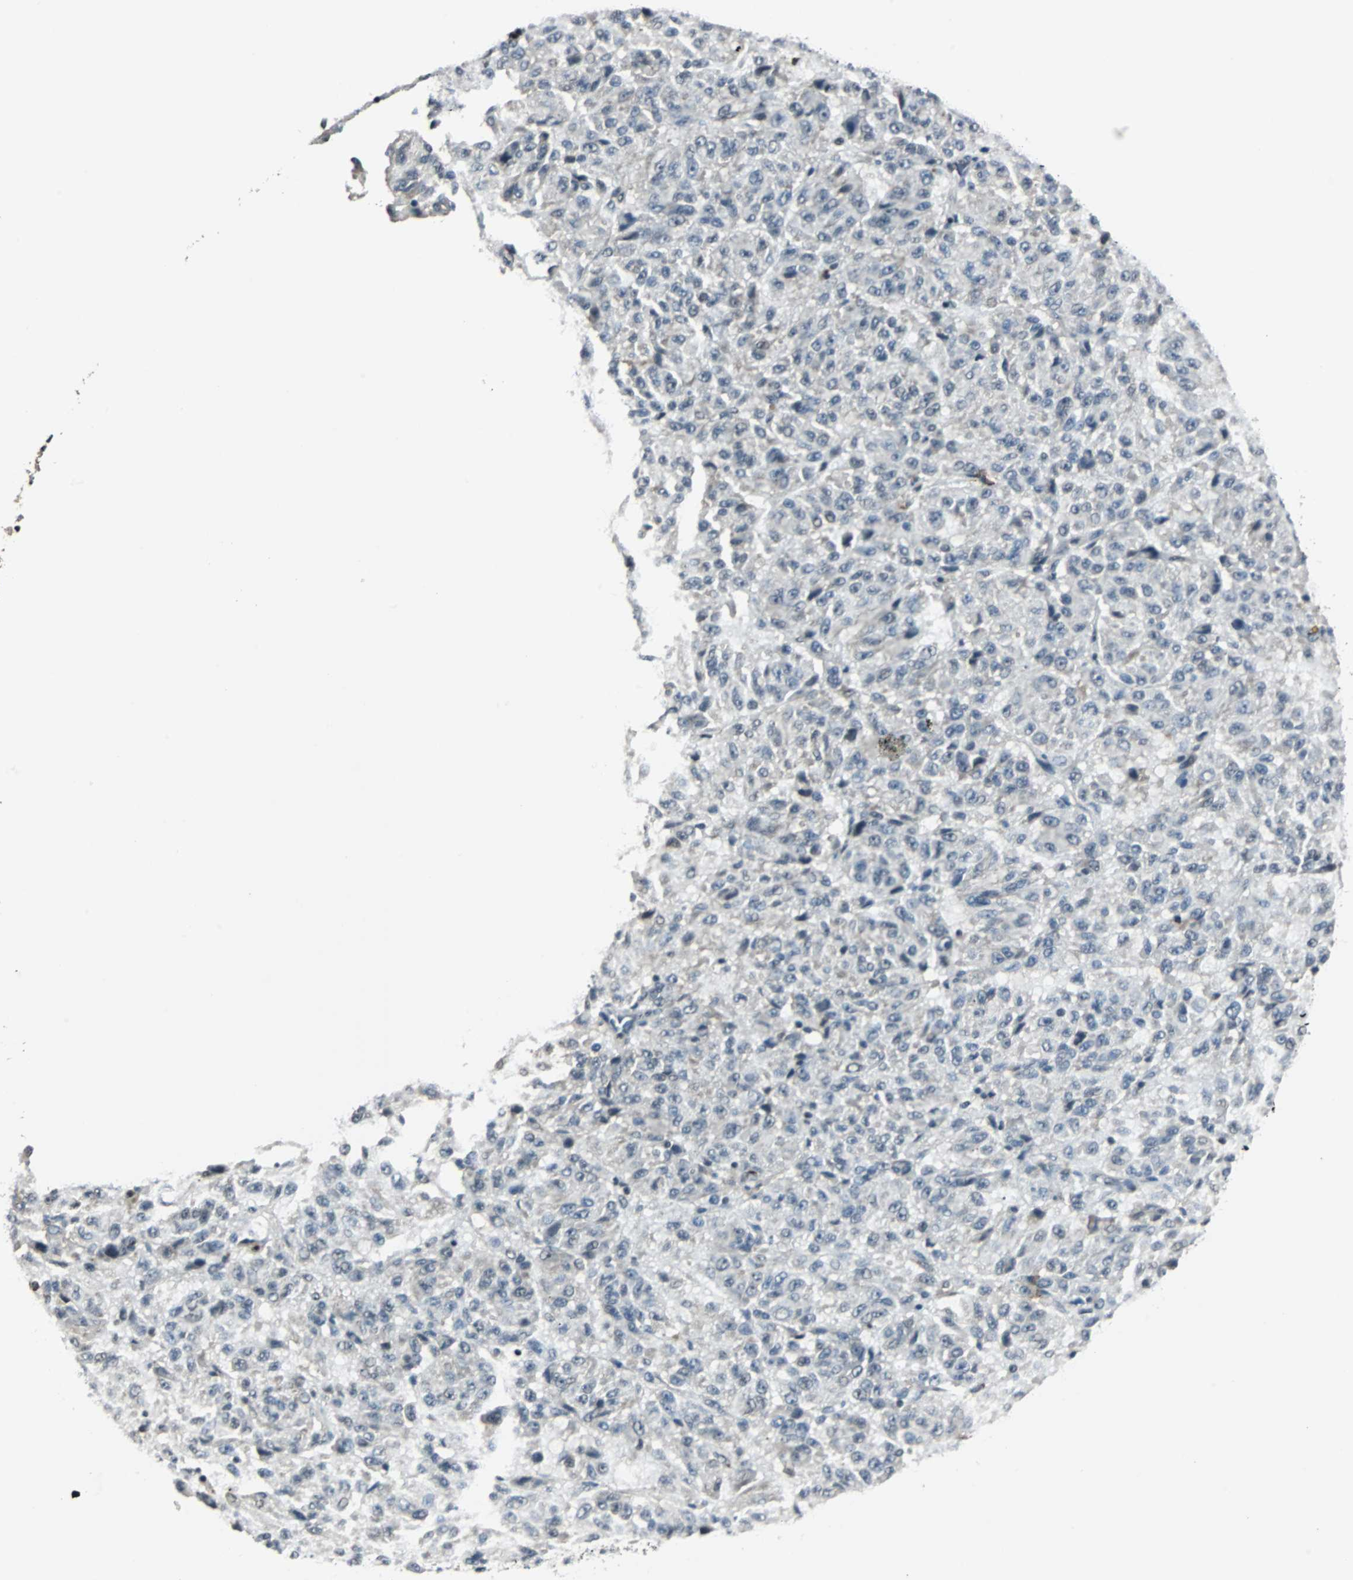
{"staining": {"intensity": "negative", "quantity": "none", "location": "none"}, "tissue": "melanoma", "cell_type": "Tumor cells", "image_type": "cancer", "snomed": [{"axis": "morphology", "description": "Malignant melanoma, Metastatic site"}, {"axis": "topography", "description": "Lung"}], "caption": "The histopathology image displays no significant staining in tumor cells of melanoma.", "gene": "MKX", "patient": {"sex": "male", "age": 64}}